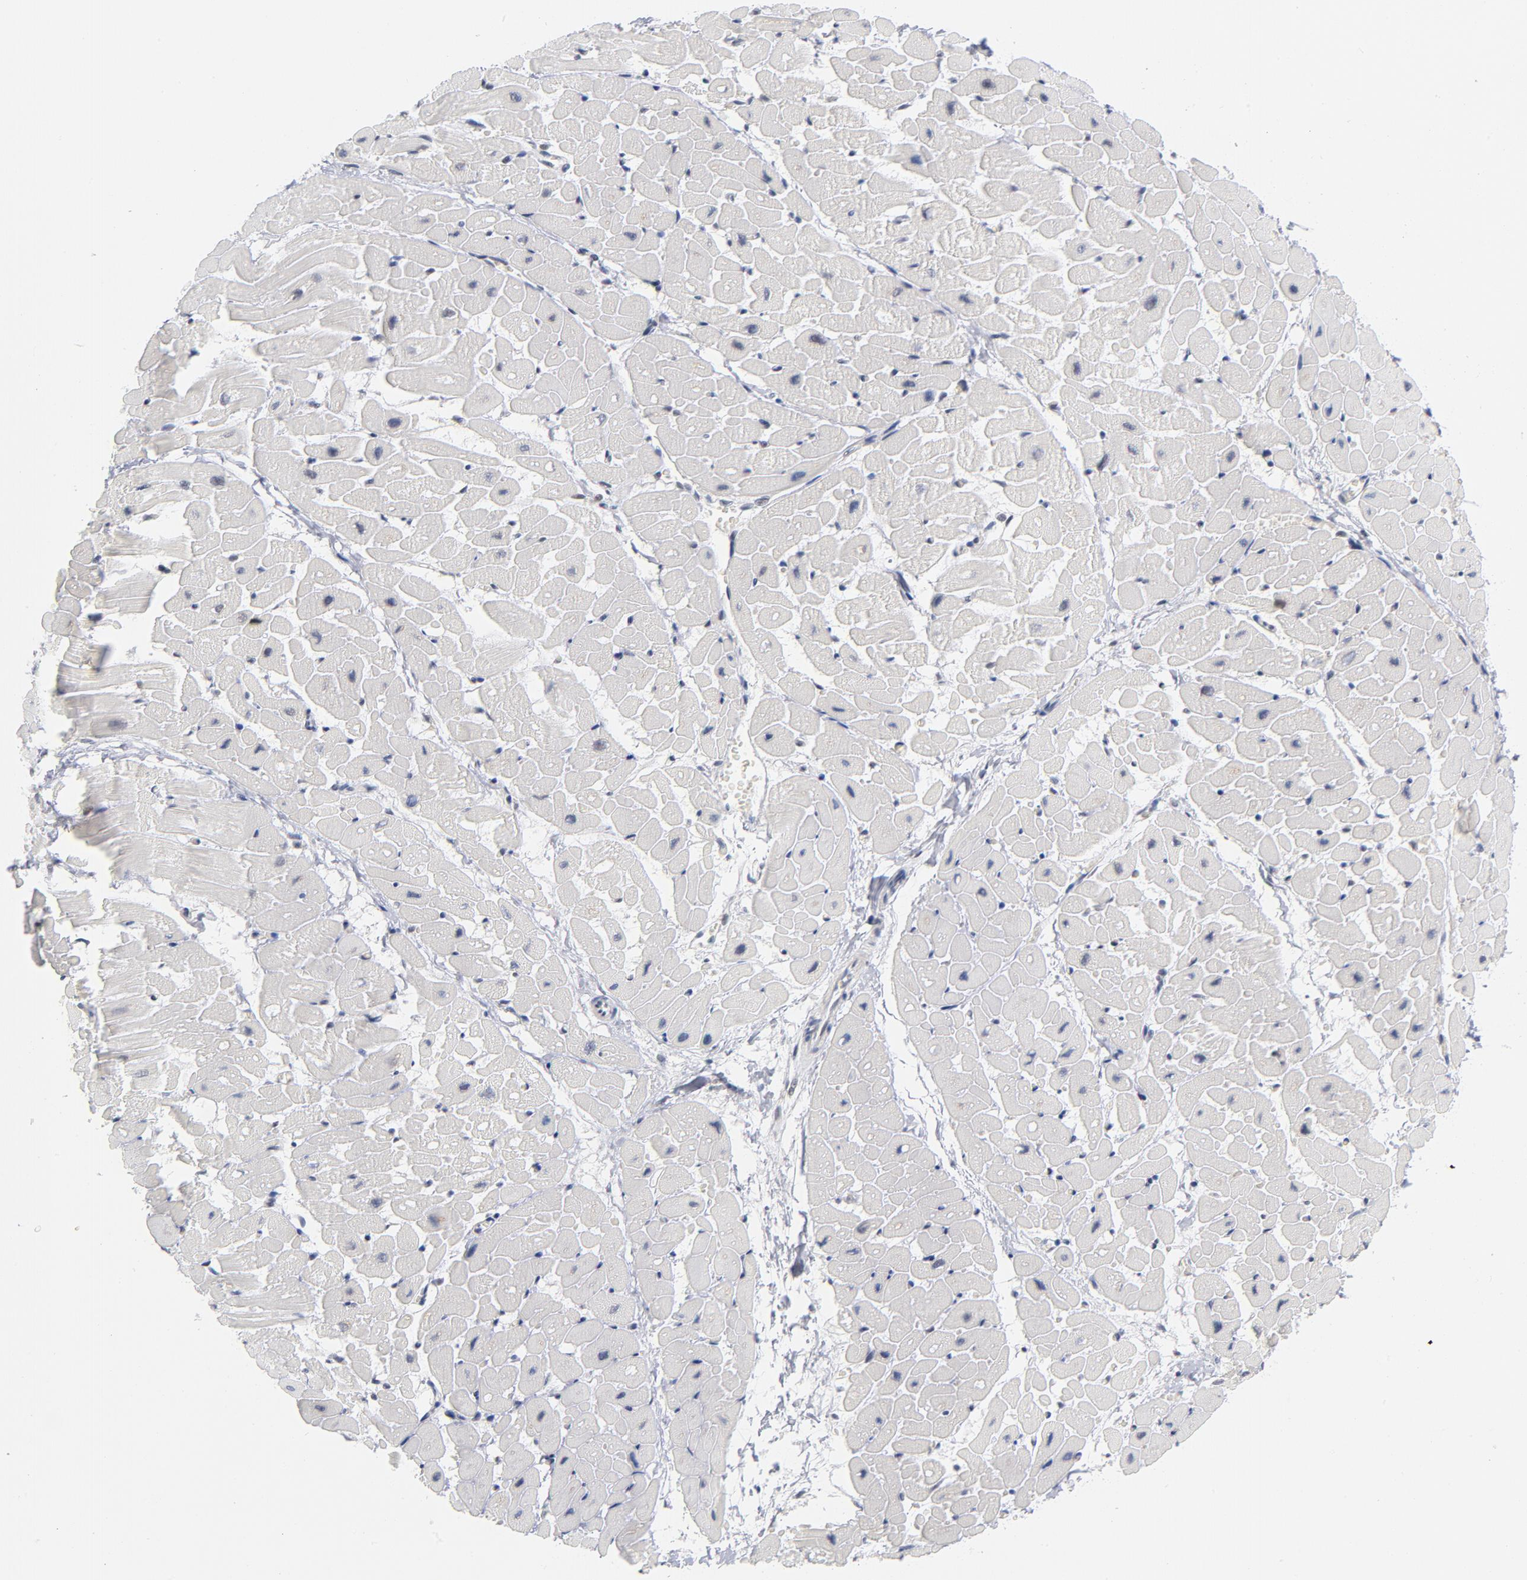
{"staining": {"intensity": "negative", "quantity": "none", "location": "none"}, "tissue": "heart muscle", "cell_type": "Cardiomyocytes", "image_type": "normal", "snomed": [{"axis": "morphology", "description": "Normal tissue, NOS"}, {"axis": "topography", "description": "Heart"}], "caption": "This is an immunohistochemistry micrograph of unremarkable human heart muscle. There is no positivity in cardiomyocytes.", "gene": "BAP1", "patient": {"sex": "male", "age": 45}}